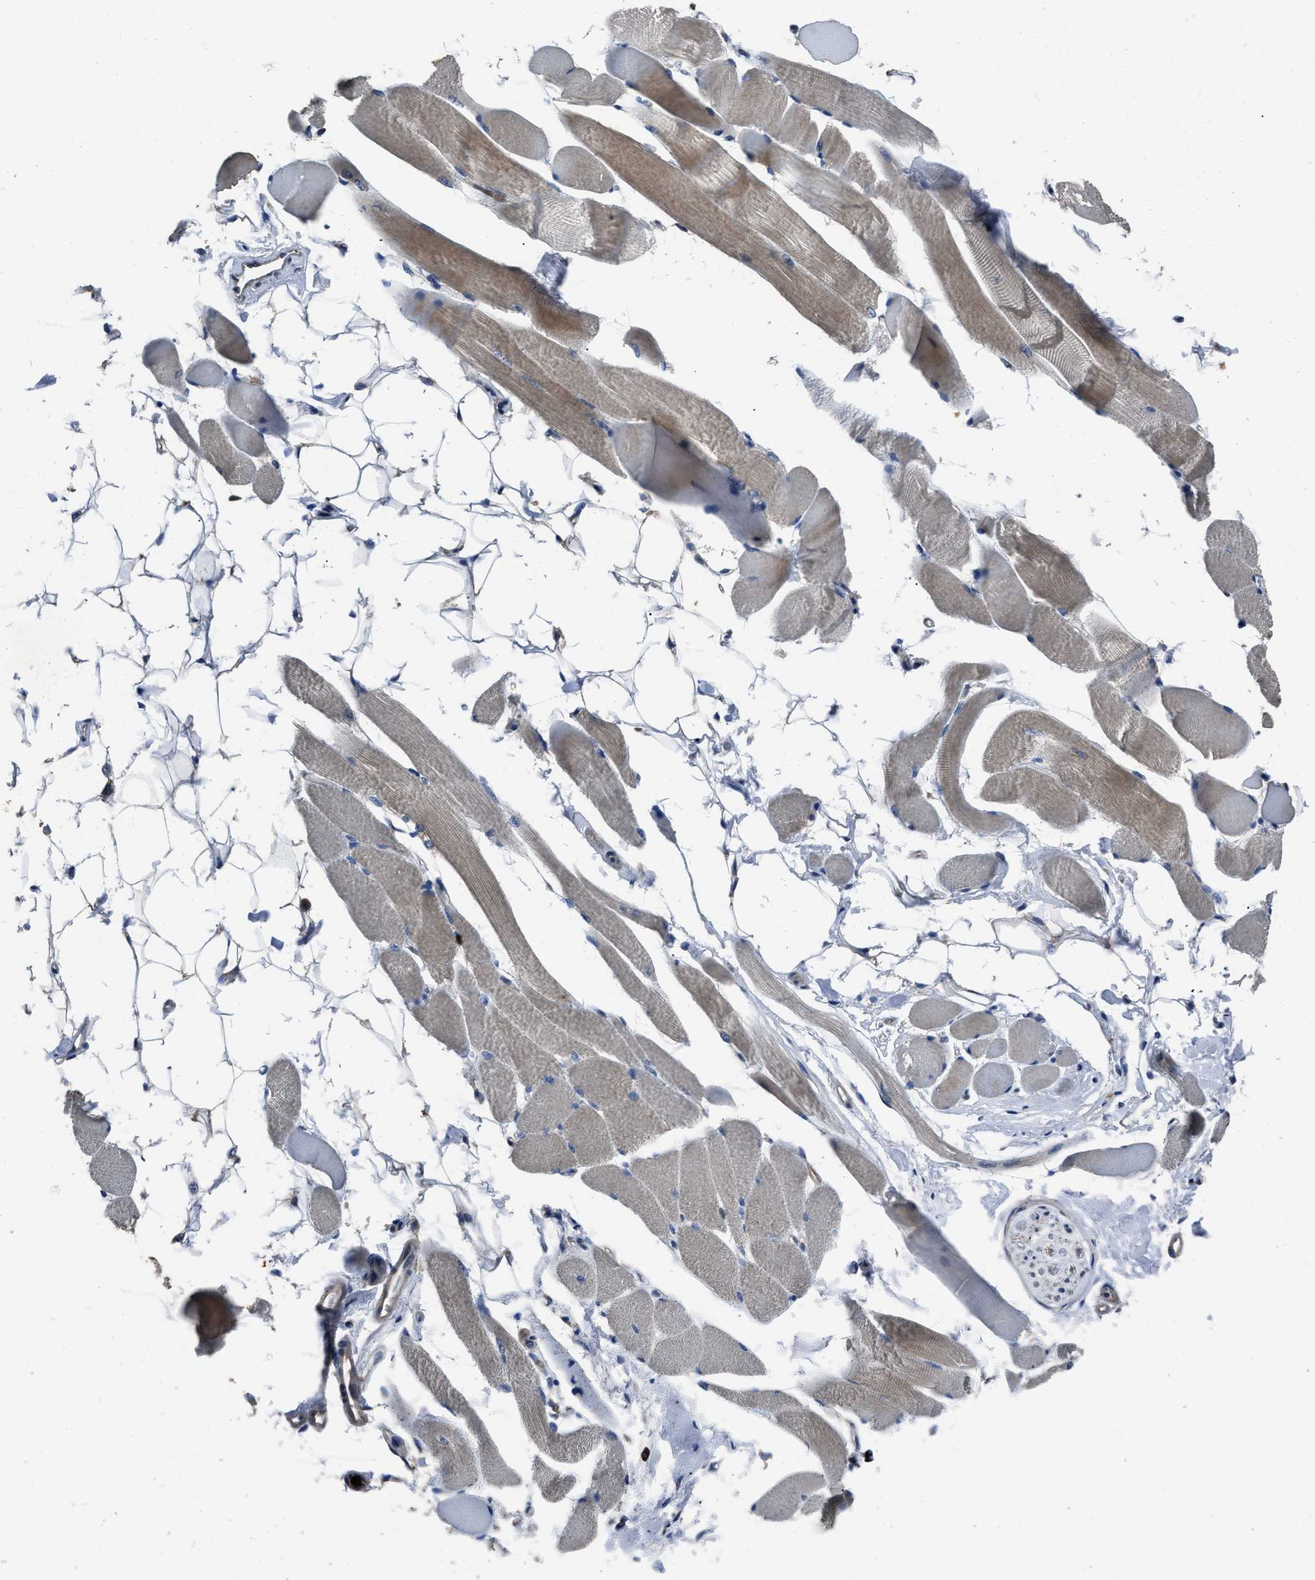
{"staining": {"intensity": "moderate", "quantity": "25%-75%", "location": "cytoplasmic/membranous"}, "tissue": "skeletal muscle", "cell_type": "Myocytes", "image_type": "normal", "snomed": [{"axis": "morphology", "description": "Normal tissue, NOS"}, {"axis": "topography", "description": "Skeletal muscle"}, {"axis": "topography", "description": "Peripheral nerve tissue"}], "caption": "IHC image of benign skeletal muscle stained for a protein (brown), which exhibits medium levels of moderate cytoplasmic/membranous staining in approximately 25%-75% of myocytes.", "gene": "ANGPT1", "patient": {"sex": "female", "age": 84}}